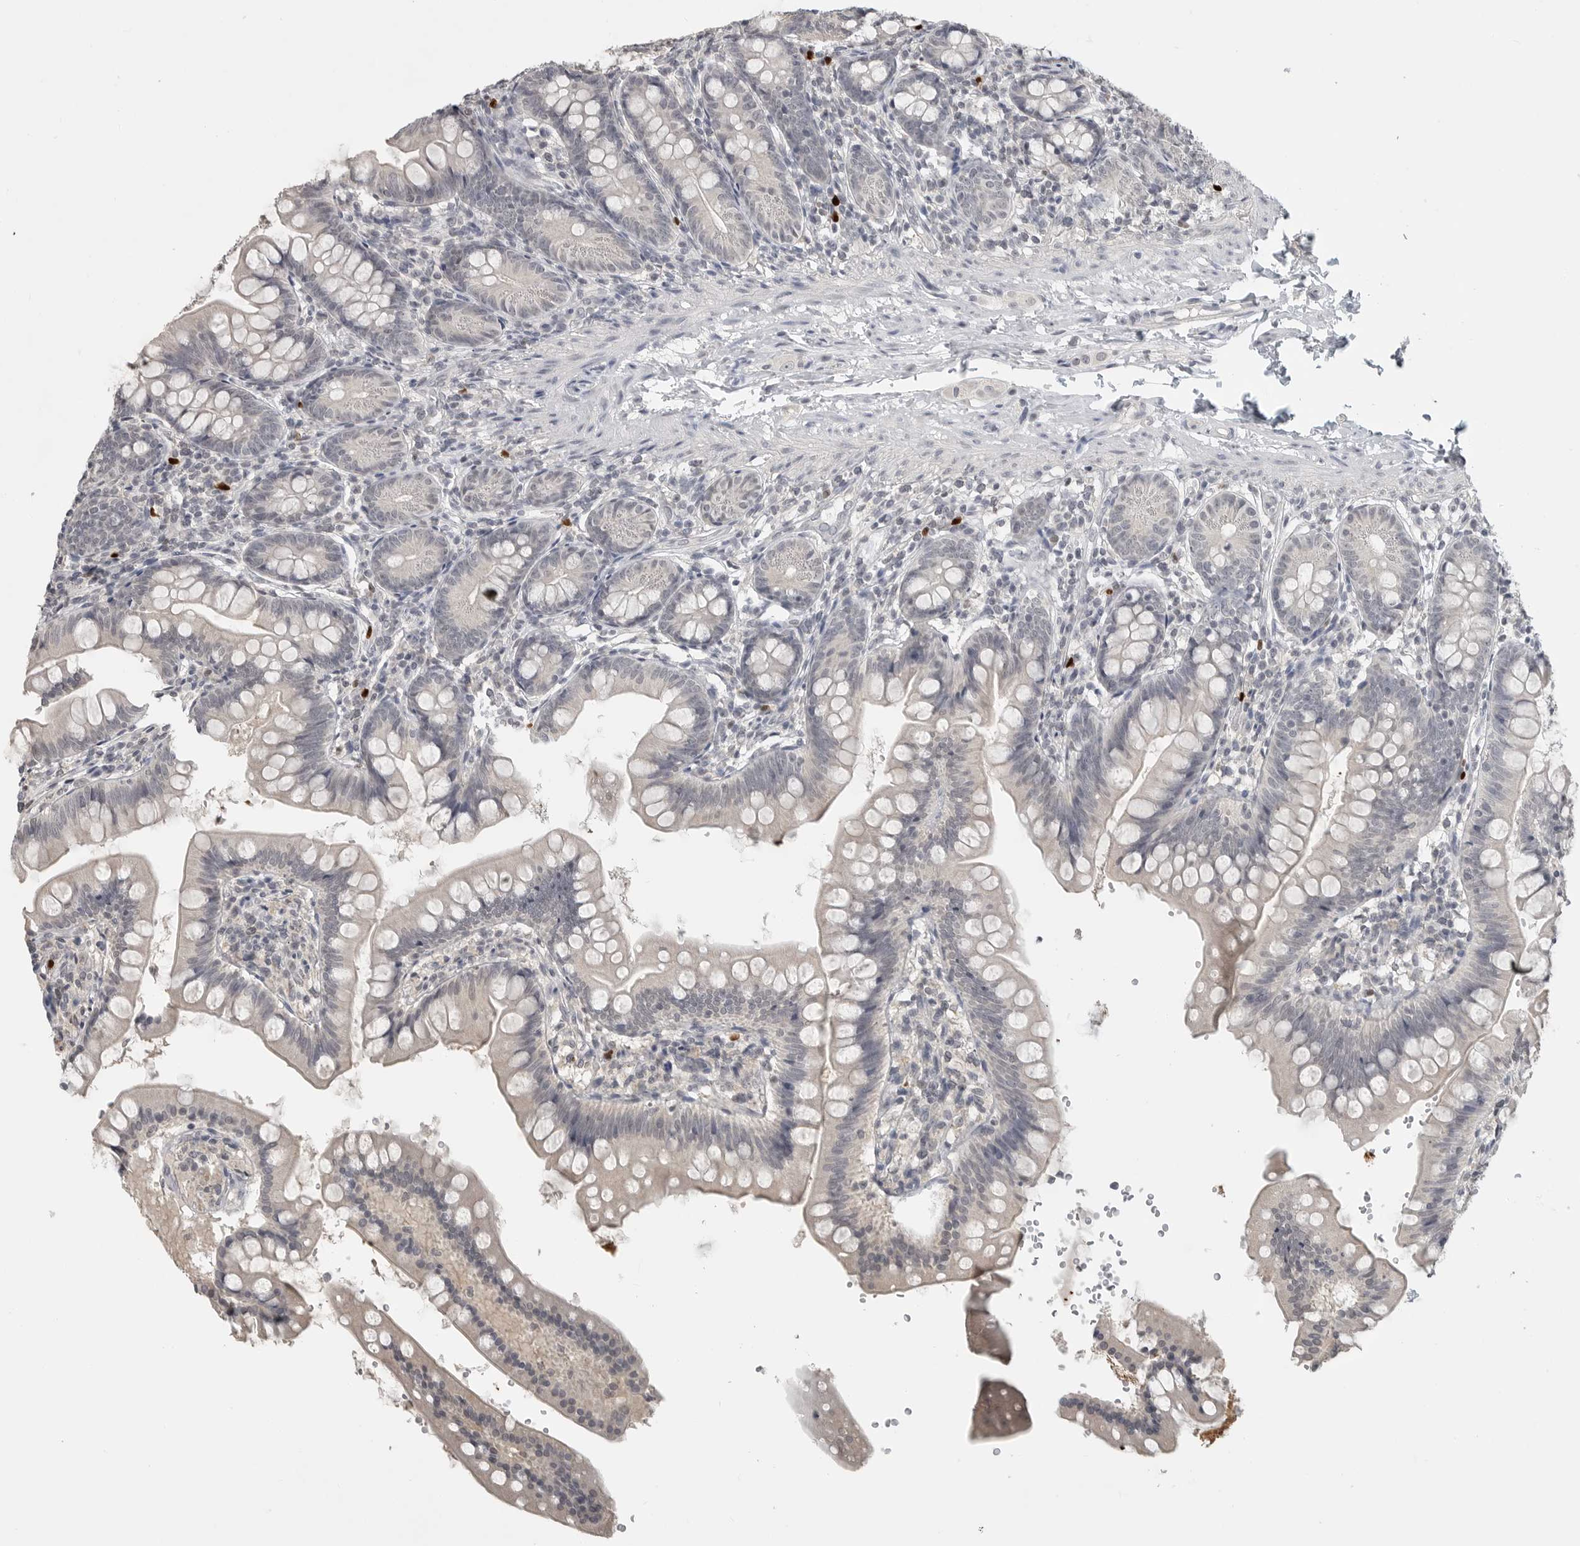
{"staining": {"intensity": "negative", "quantity": "none", "location": "none"}, "tissue": "small intestine", "cell_type": "Glandular cells", "image_type": "normal", "snomed": [{"axis": "morphology", "description": "Normal tissue, NOS"}, {"axis": "topography", "description": "Small intestine"}], "caption": "A high-resolution micrograph shows immunohistochemistry staining of benign small intestine, which demonstrates no significant expression in glandular cells. The staining is performed using DAB brown chromogen with nuclei counter-stained in using hematoxylin.", "gene": "FOXP3", "patient": {"sex": "male", "age": 7}}